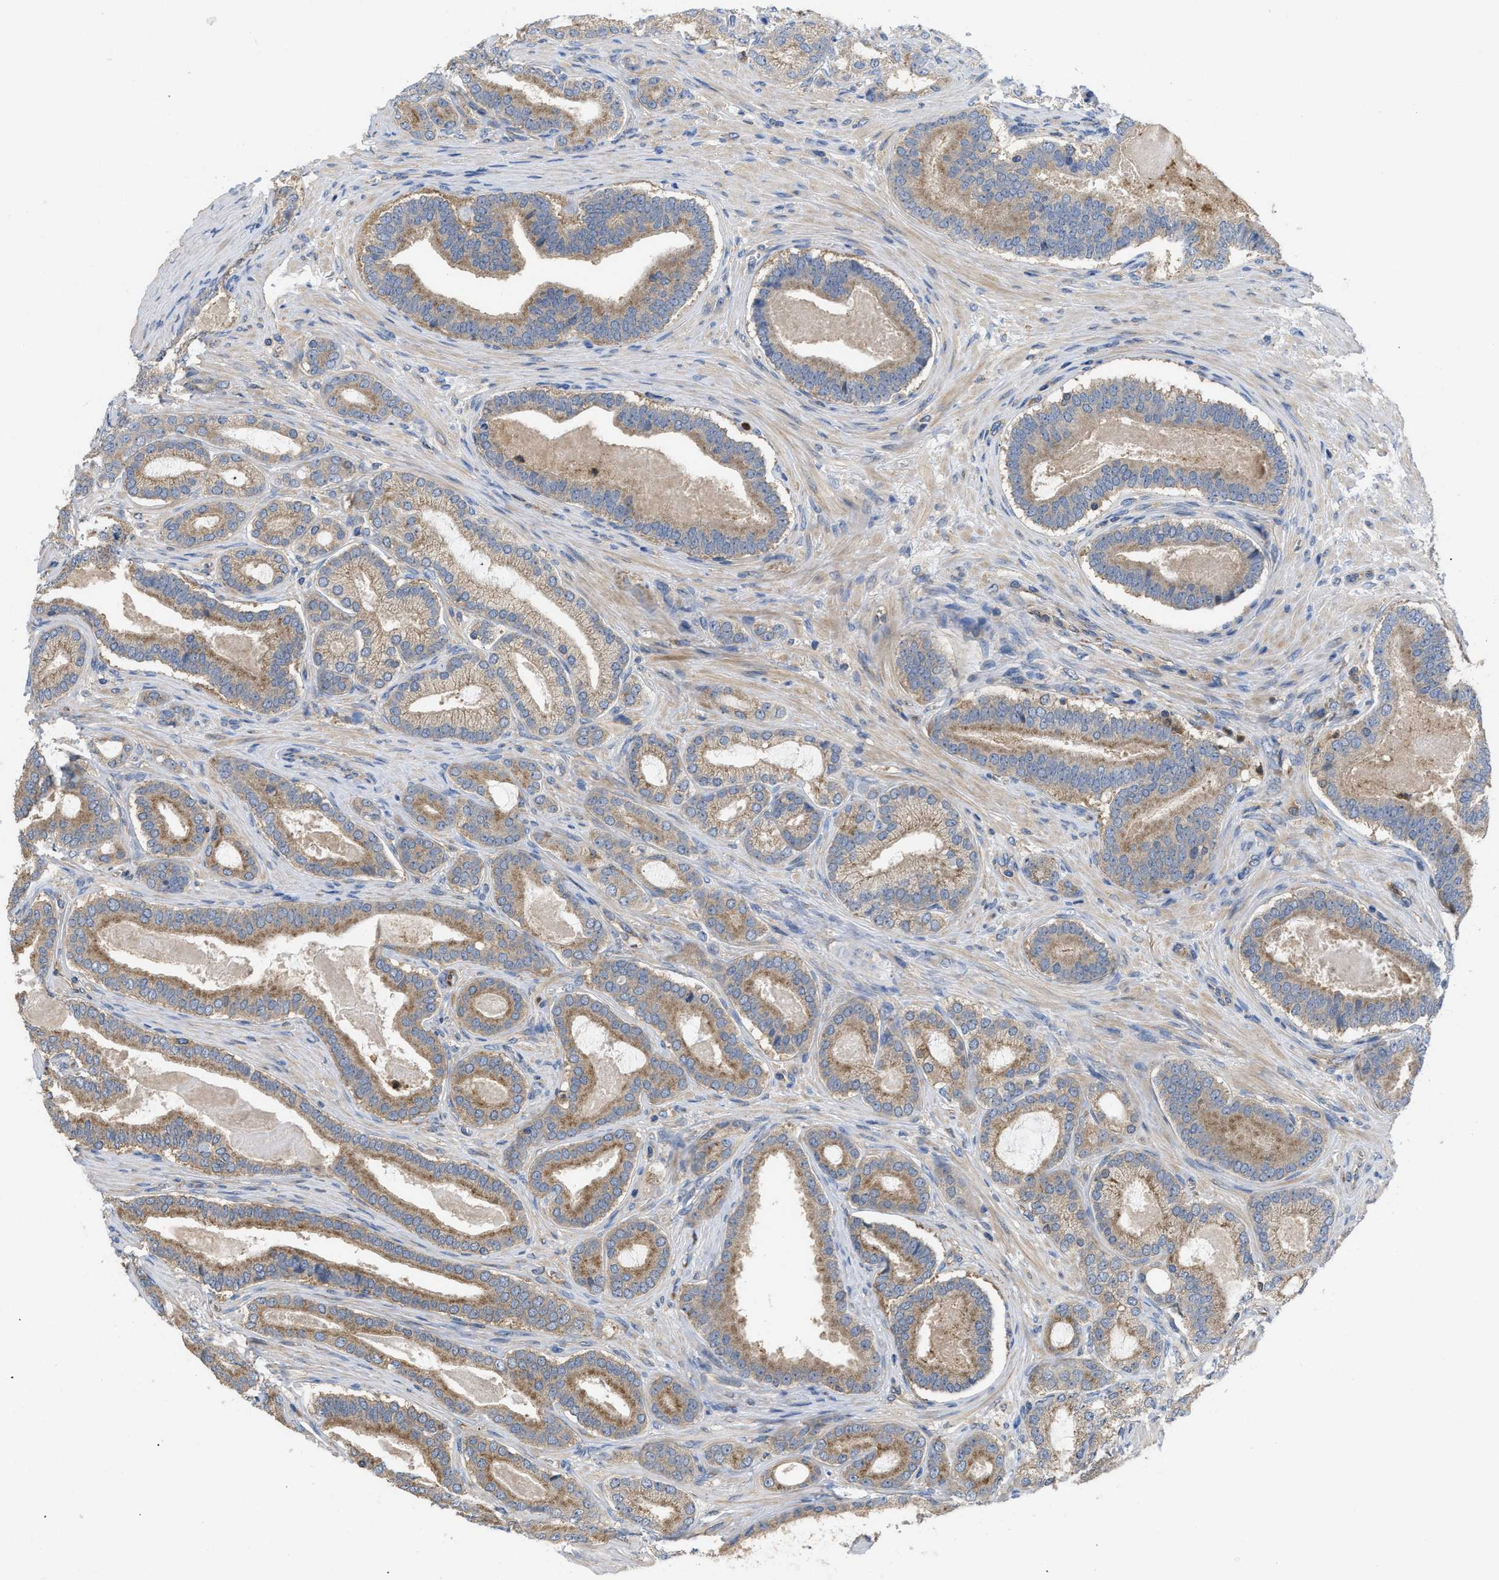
{"staining": {"intensity": "moderate", "quantity": ">75%", "location": "cytoplasmic/membranous"}, "tissue": "prostate cancer", "cell_type": "Tumor cells", "image_type": "cancer", "snomed": [{"axis": "morphology", "description": "Adenocarcinoma, High grade"}, {"axis": "topography", "description": "Prostate"}], "caption": "DAB (3,3'-diaminobenzidine) immunohistochemical staining of adenocarcinoma (high-grade) (prostate) exhibits moderate cytoplasmic/membranous protein positivity in about >75% of tumor cells.", "gene": "RNF216", "patient": {"sex": "male", "age": 60}}